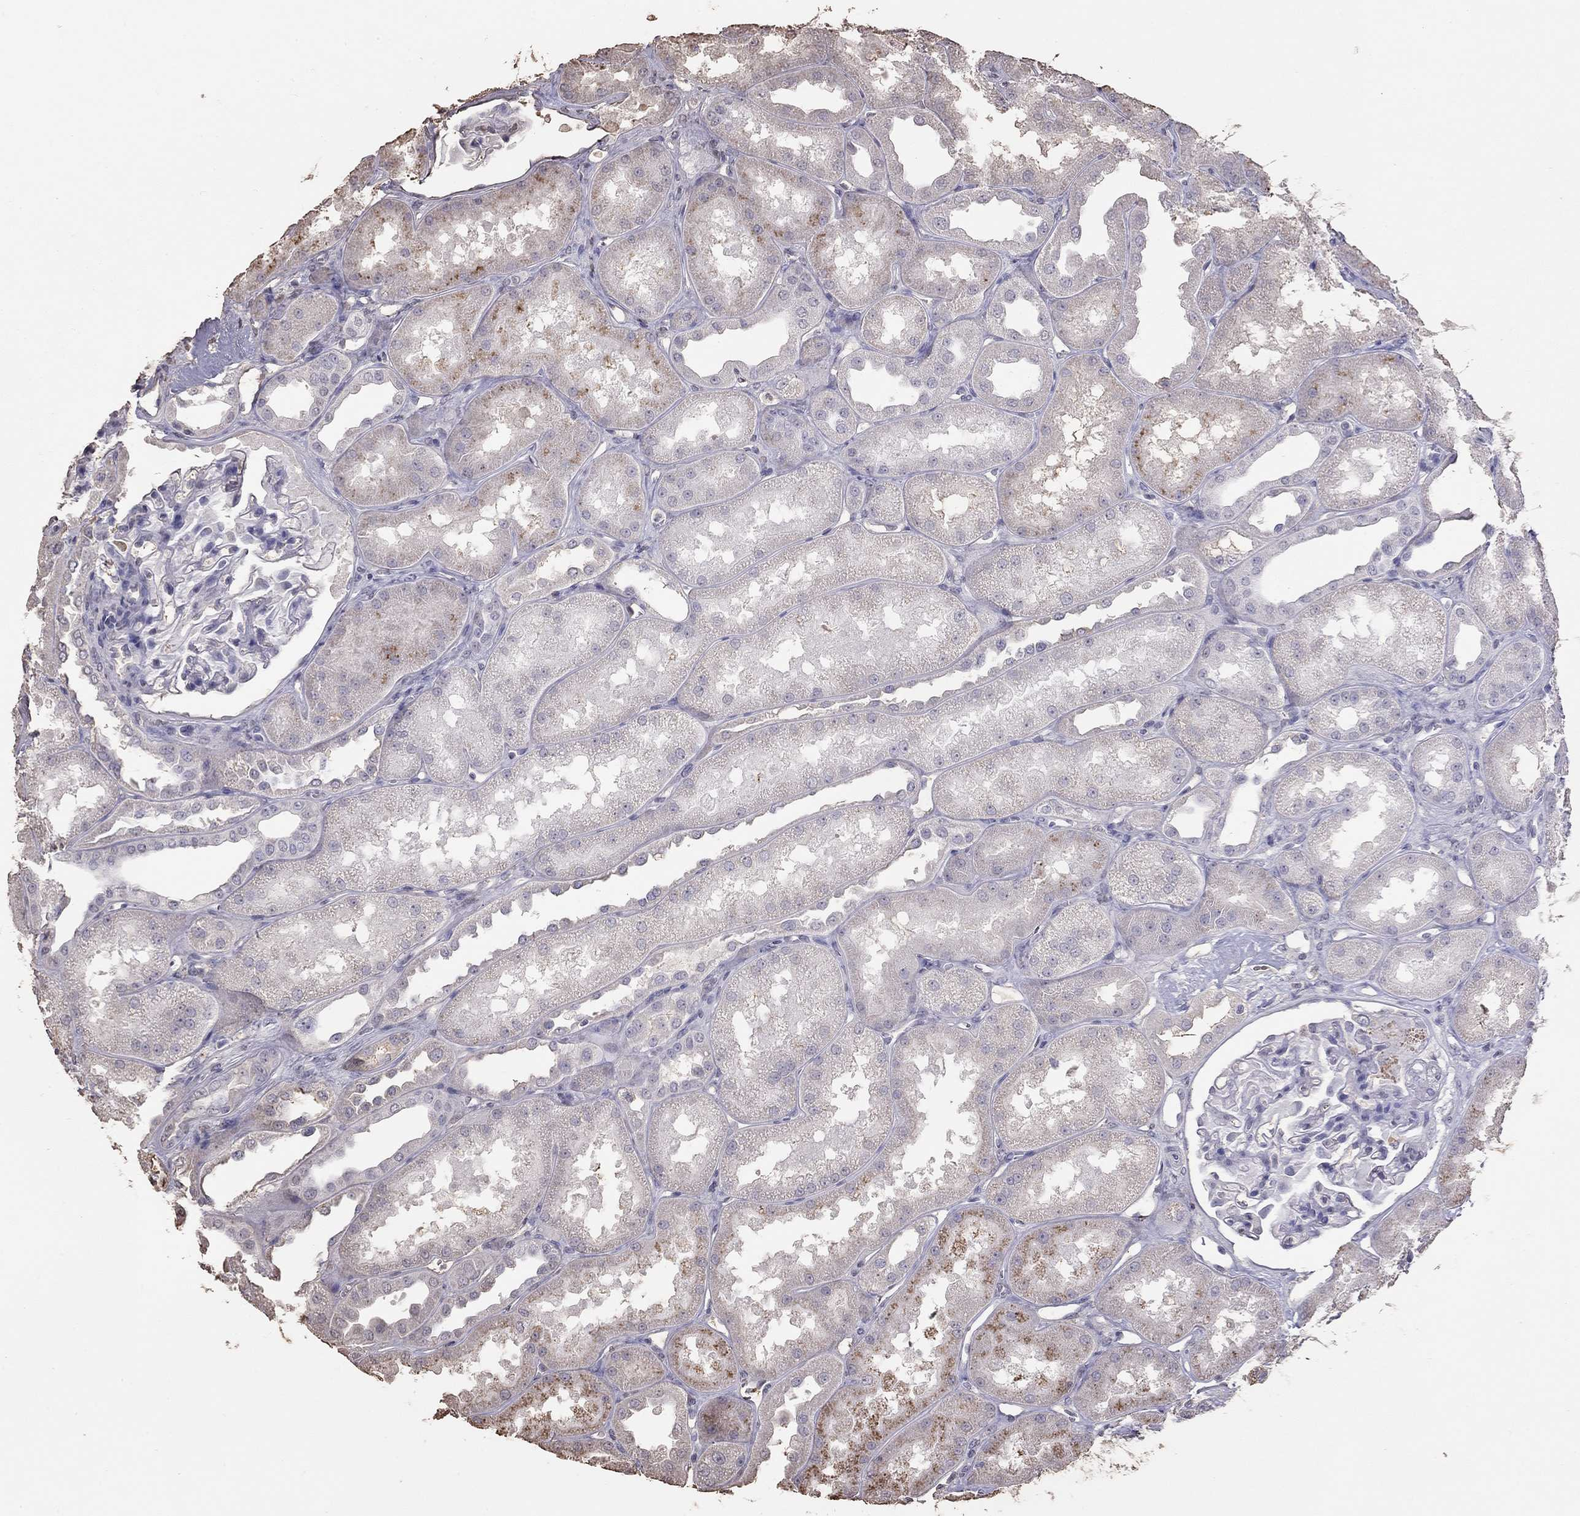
{"staining": {"intensity": "negative", "quantity": "none", "location": "none"}, "tissue": "kidney", "cell_type": "Cells in glomeruli", "image_type": "normal", "snomed": [{"axis": "morphology", "description": "Normal tissue, NOS"}, {"axis": "topography", "description": "Kidney"}], "caption": "Cells in glomeruli show no significant staining in normal kidney. (DAB (3,3'-diaminobenzidine) IHC, high magnification).", "gene": "SUN3", "patient": {"sex": "male", "age": 61}}